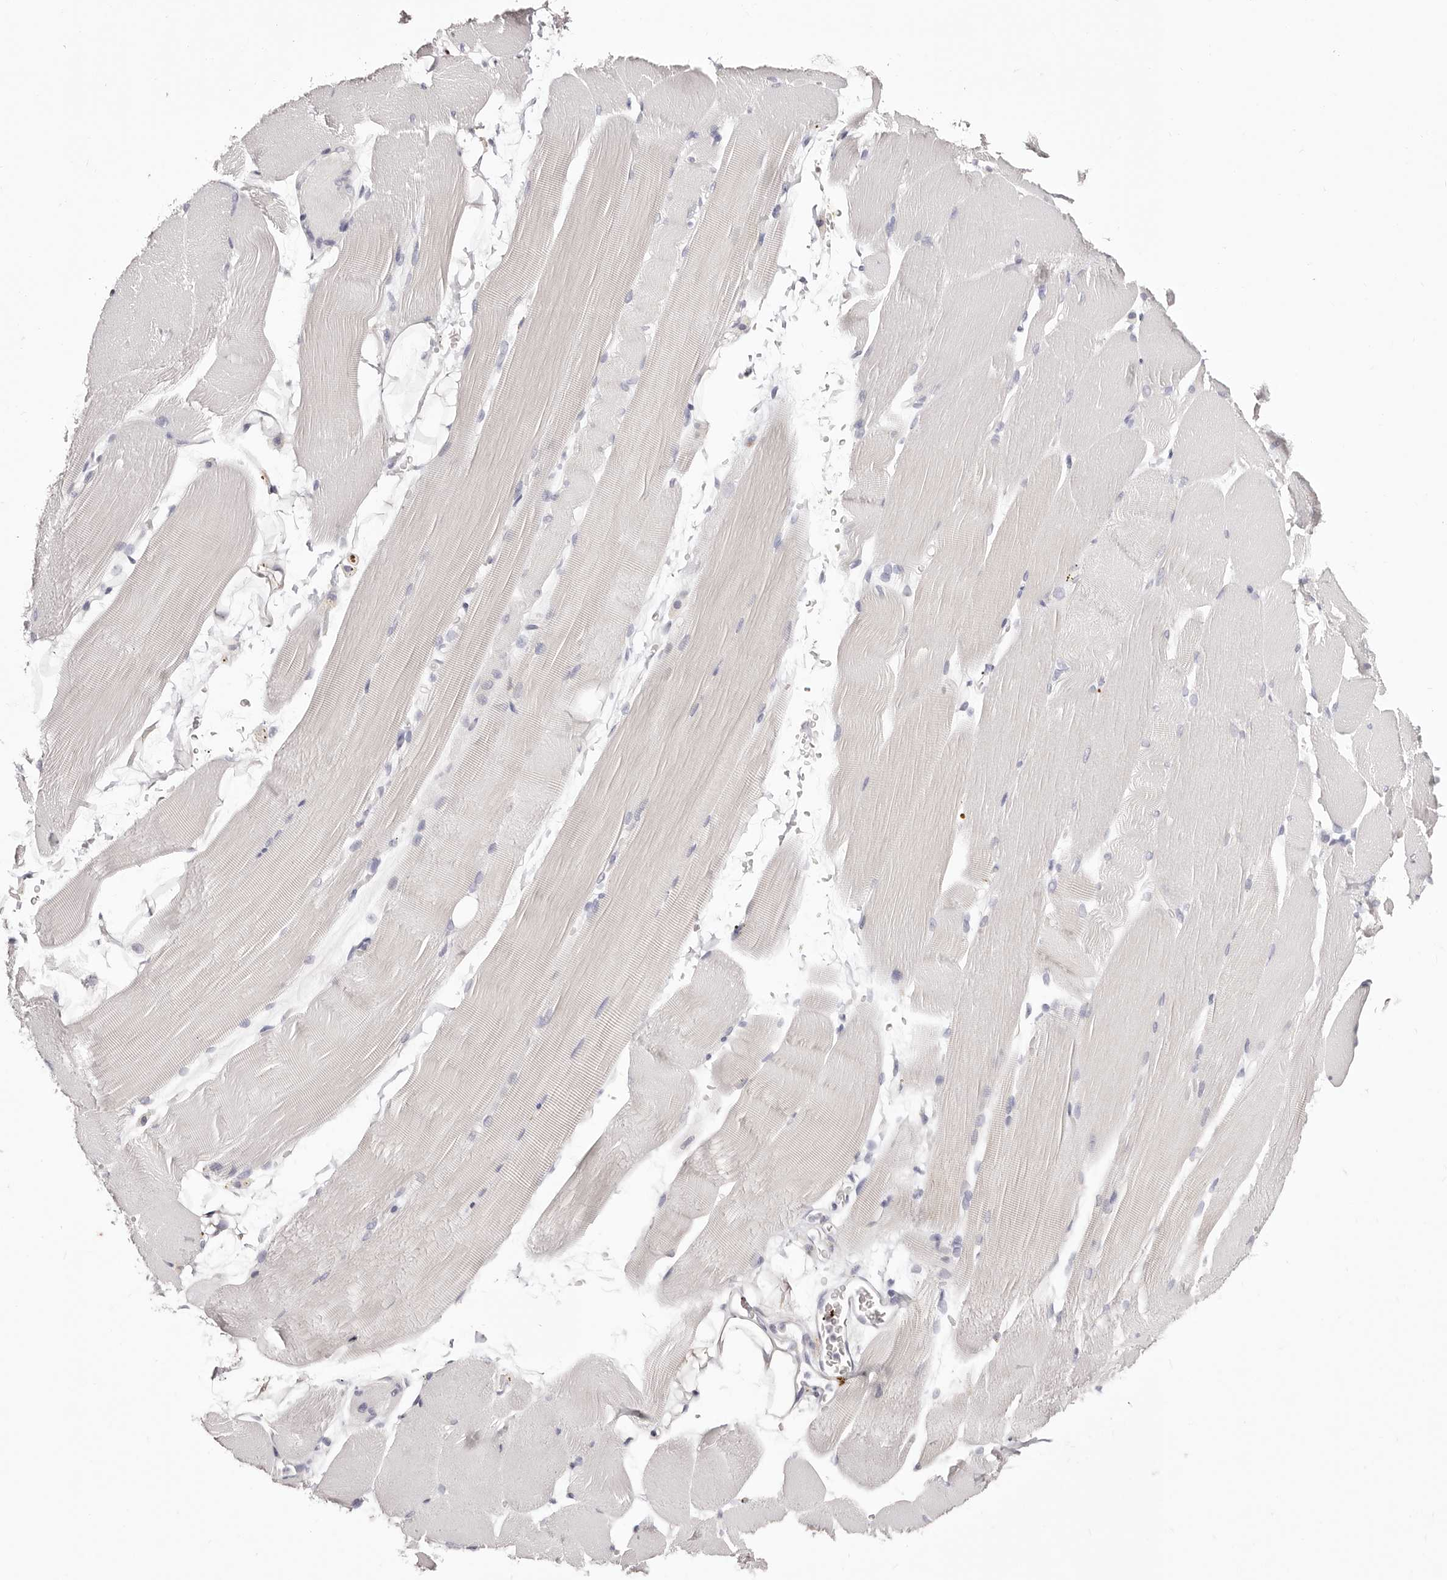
{"staining": {"intensity": "negative", "quantity": "none", "location": "none"}, "tissue": "skeletal muscle", "cell_type": "Myocytes", "image_type": "normal", "snomed": [{"axis": "morphology", "description": "Normal tissue, NOS"}, {"axis": "topography", "description": "Skeletal muscle"}, {"axis": "topography", "description": "Parathyroid gland"}], "caption": "This is an immunohistochemistry micrograph of unremarkable human skeletal muscle. There is no expression in myocytes.", "gene": "PF4", "patient": {"sex": "female", "age": 37}}